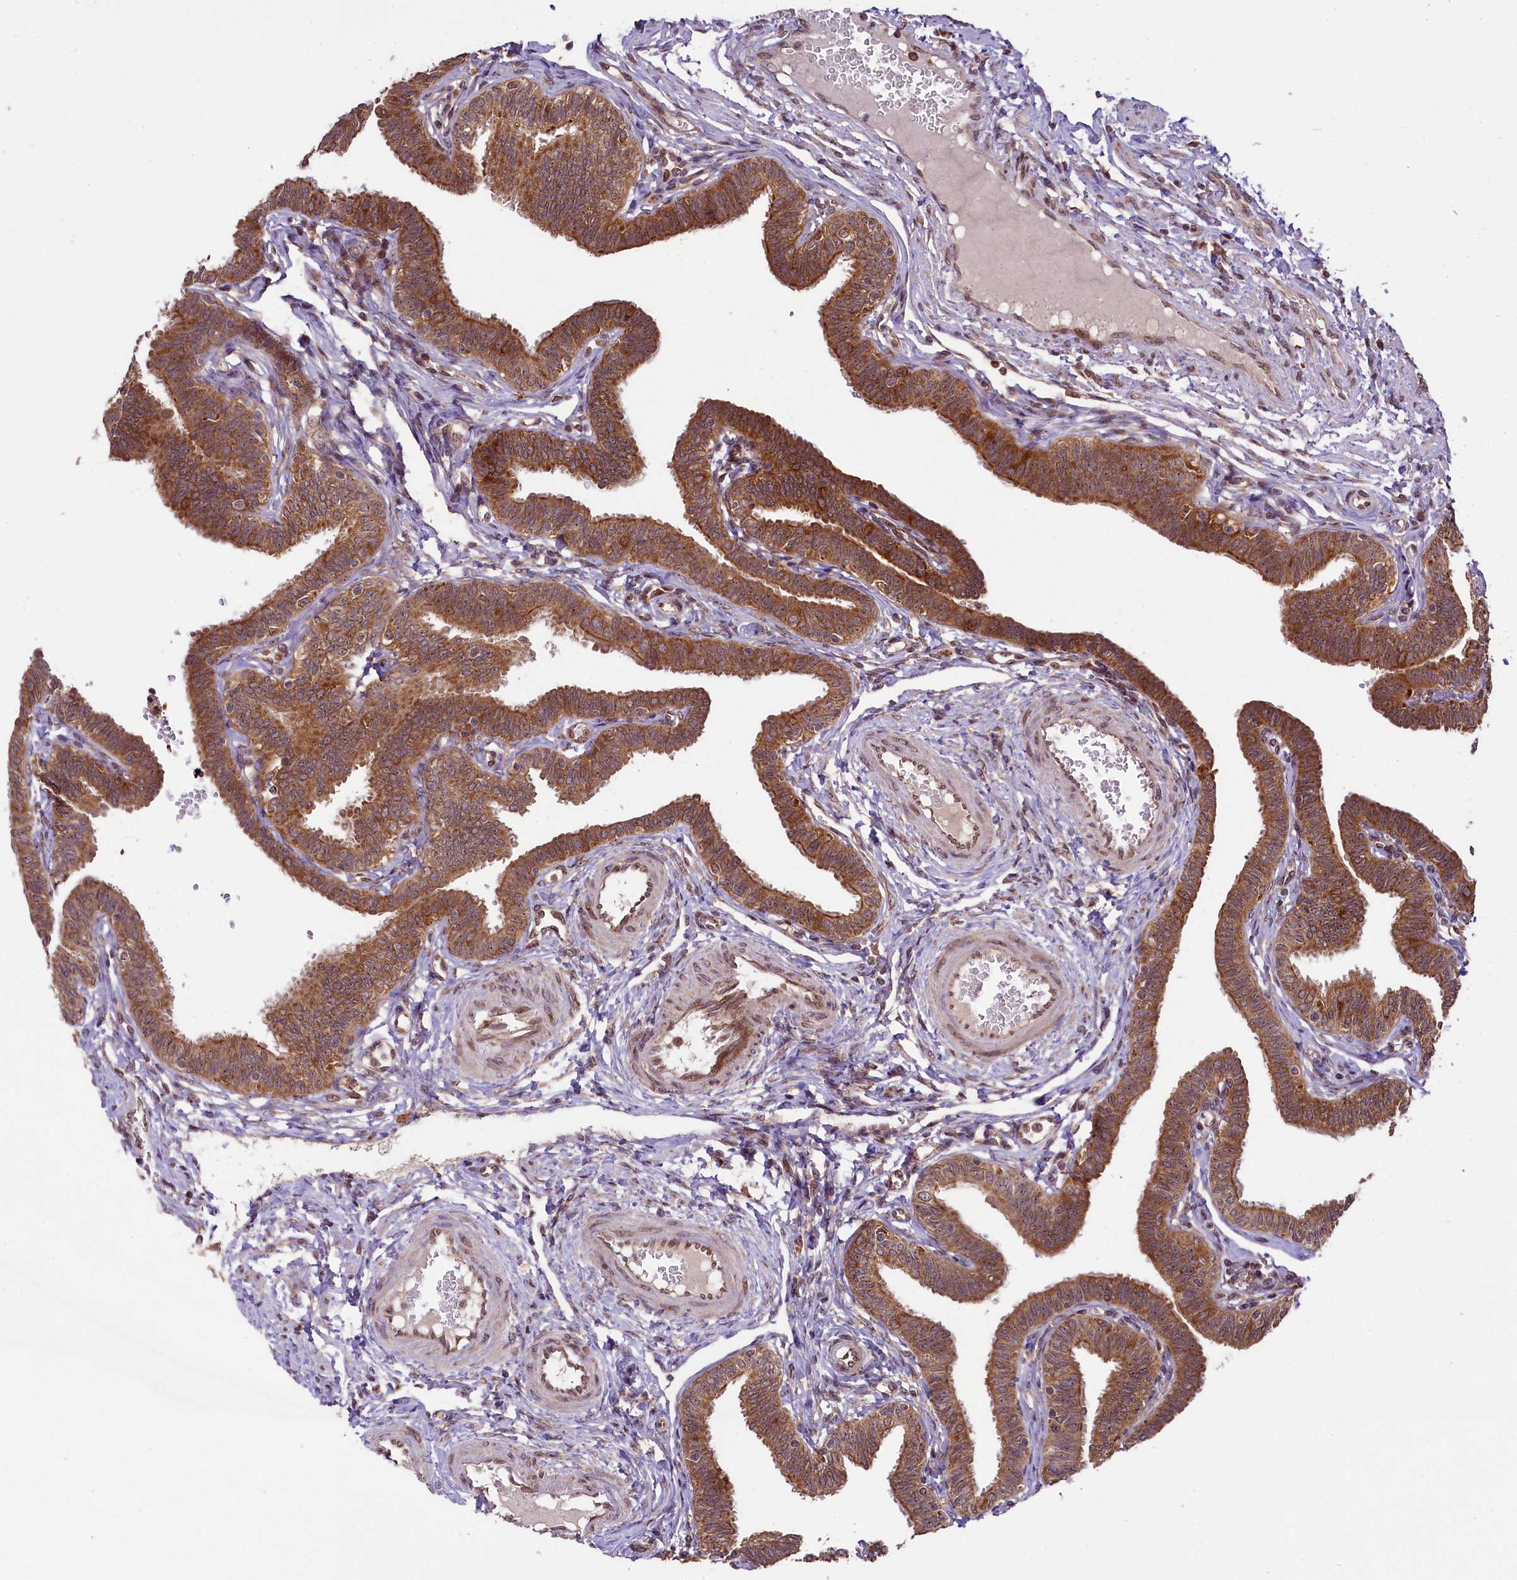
{"staining": {"intensity": "moderate", "quantity": ">75%", "location": "cytoplasmic/membranous"}, "tissue": "fallopian tube", "cell_type": "Glandular cells", "image_type": "normal", "snomed": [{"axis": "morphology", "description": "Normal tissue, NOS"}, {"axis": "topography", "description": "Fallopian tube"}, {"axis": "topography", "description": "Ovary"}], "caption": "Fallopian tube stained with immunohistochemistry (IHC) displays moderate cytoplasmic/membranous expression in about >75% of glandular cells.", "gene": "LARP4", "patient": {"sex": "female", "age": 23}}